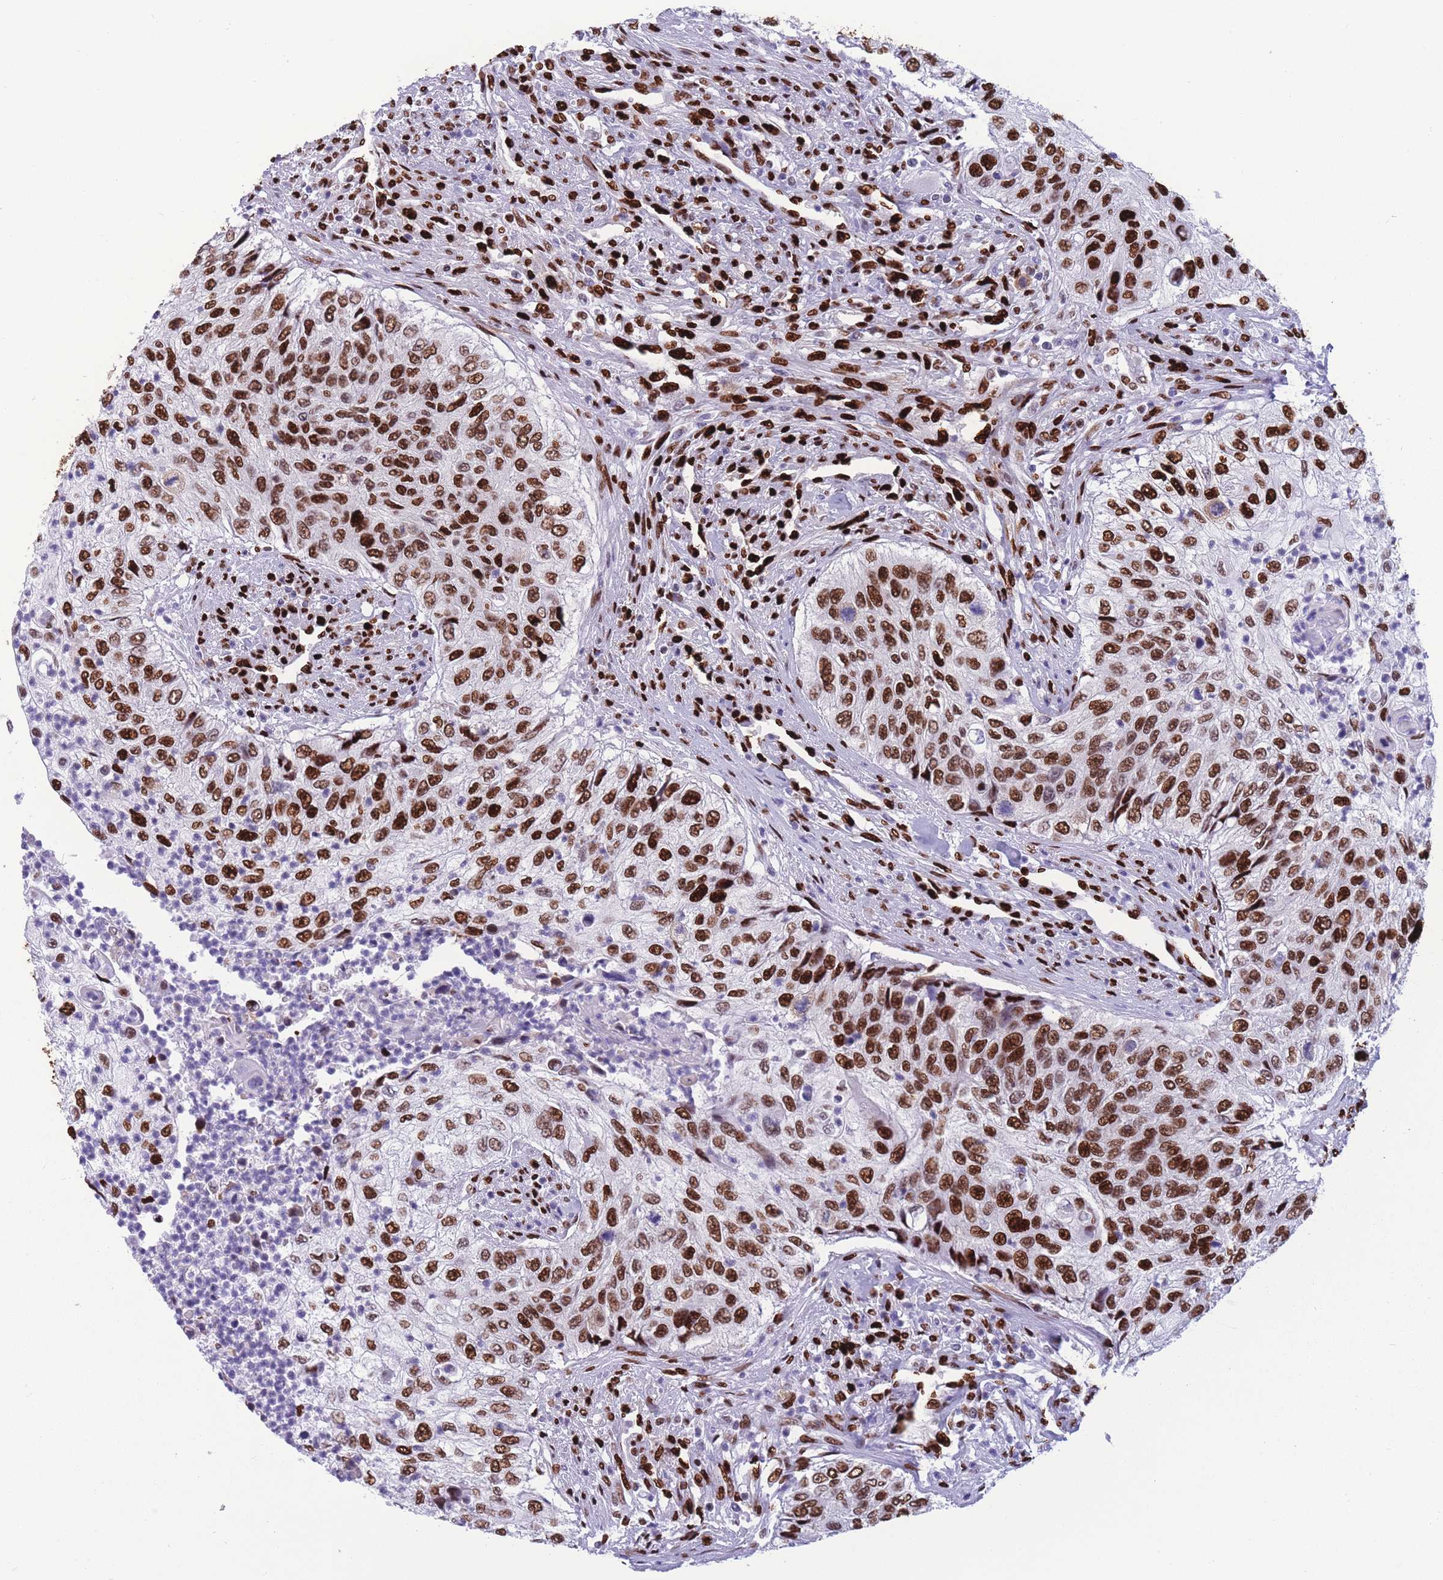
{"staining": {"intensity": "strong", "quantity": ">75%", "location": "nuclear"}, "tissue": "urothelial cancer", "cell_type": "Tumor cells", "image_type": "cancer", "snomed": [{"axis": "morphology", "description": "Urothelial carcinoma, High grade"}, {"axis": "topography", "description": "Urinary bladder"}], "caption": "Immunohistochemistry of urothelial cancer shows high levels of strong nuclear staining in about >75% of tumor cells.", "gene": "NASP", "patient": {"sex": "female", "age": 60}}